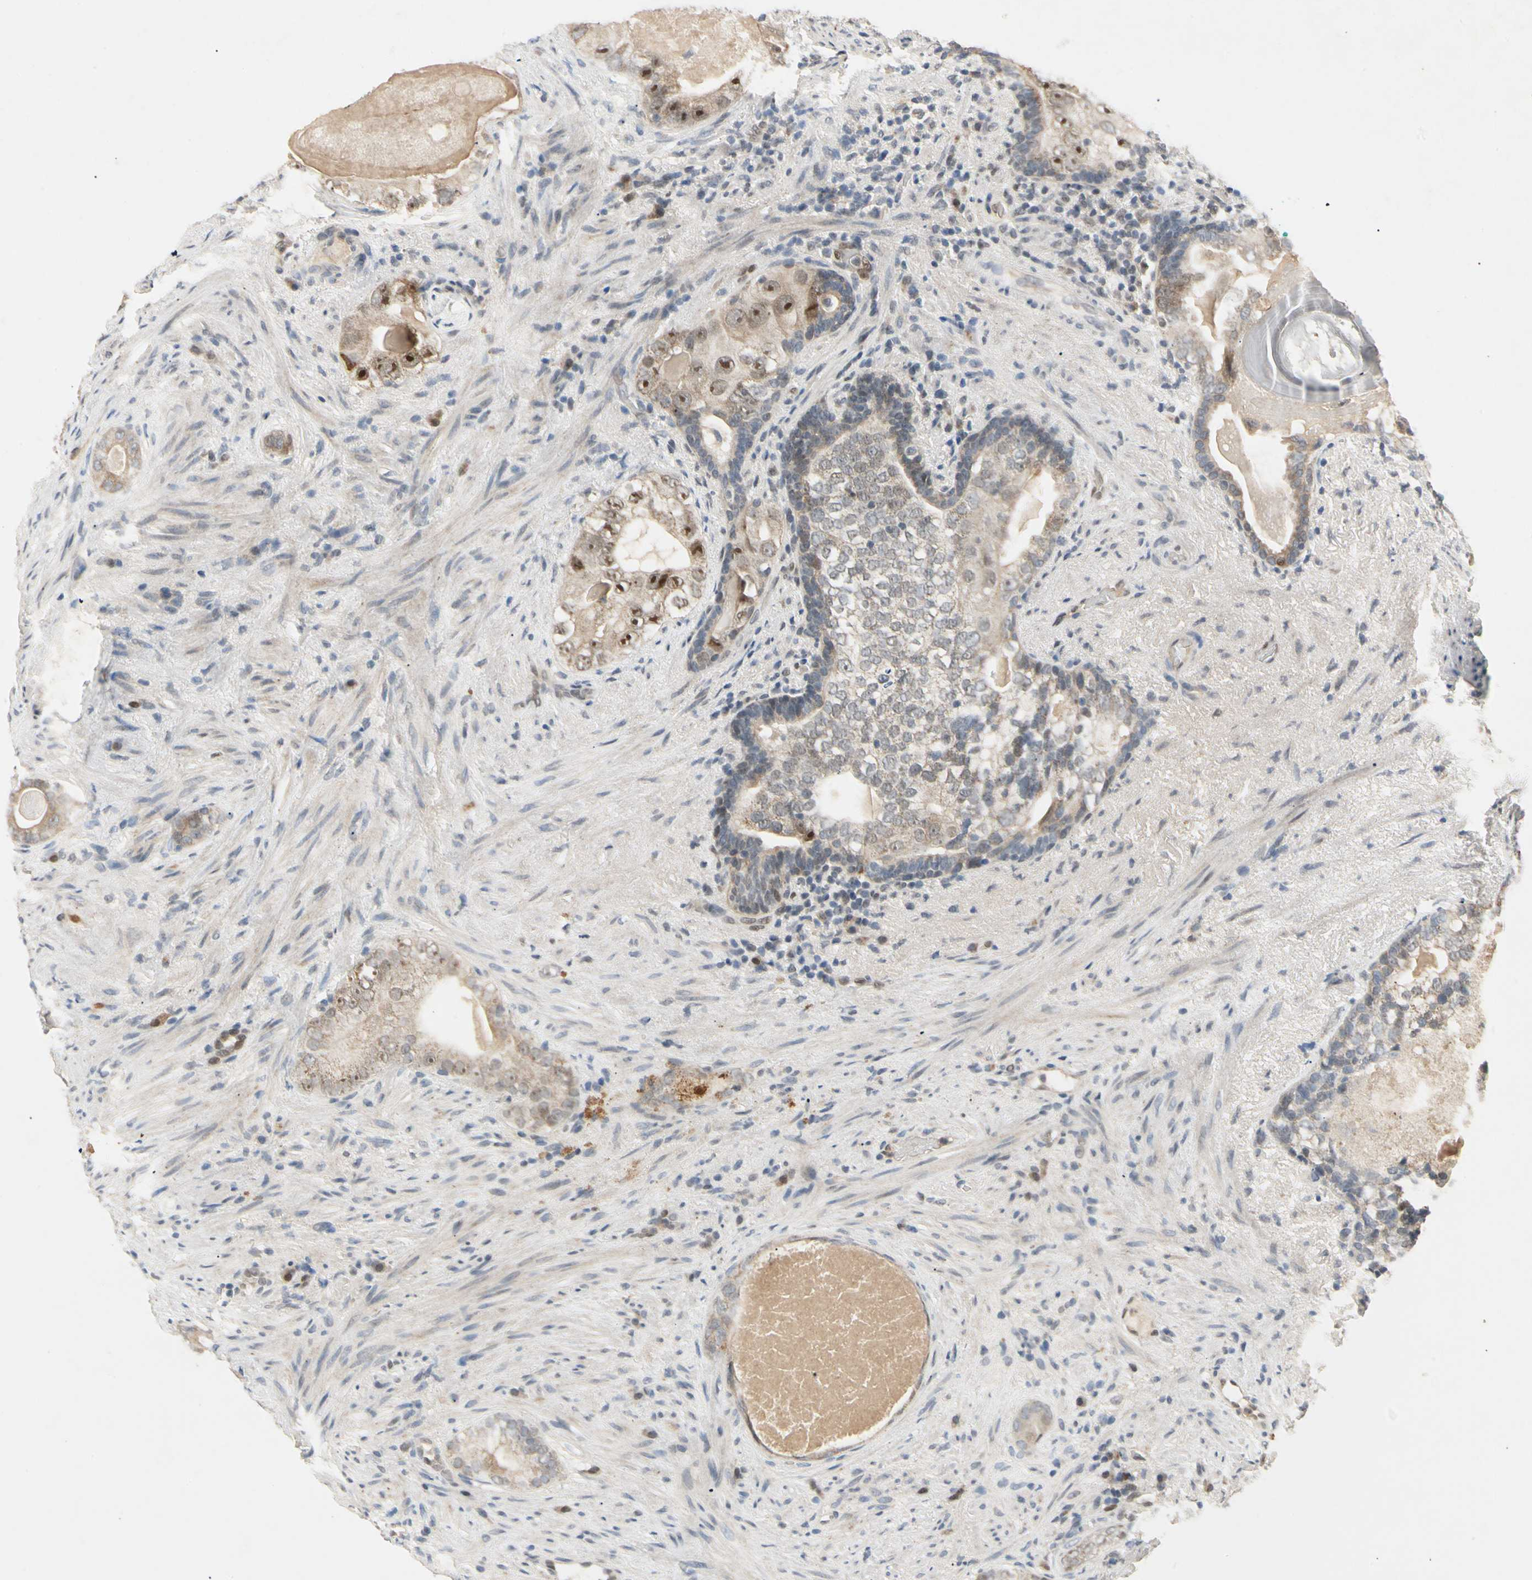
{"staining": {"intensity": "strong", "quantity": ">75%", "location": "nuclear"}, "tissue": "prostate cancer", "cell_type": "Tumor cells", "image_type": "cancer", "snomed": [{"axis": "morphology", "description": "Adenocarcinoma, High grade"}, {"axis": "topography", "description": "Prostate"}], "caption": "Protein analysis of prostate cancer (high-grade adenocarcinoma) tissue shows strong nuclear staining in about >75% of tumor cells.", "gene": "RIOX2", "patient": {"sex": "male", "age": 66}}